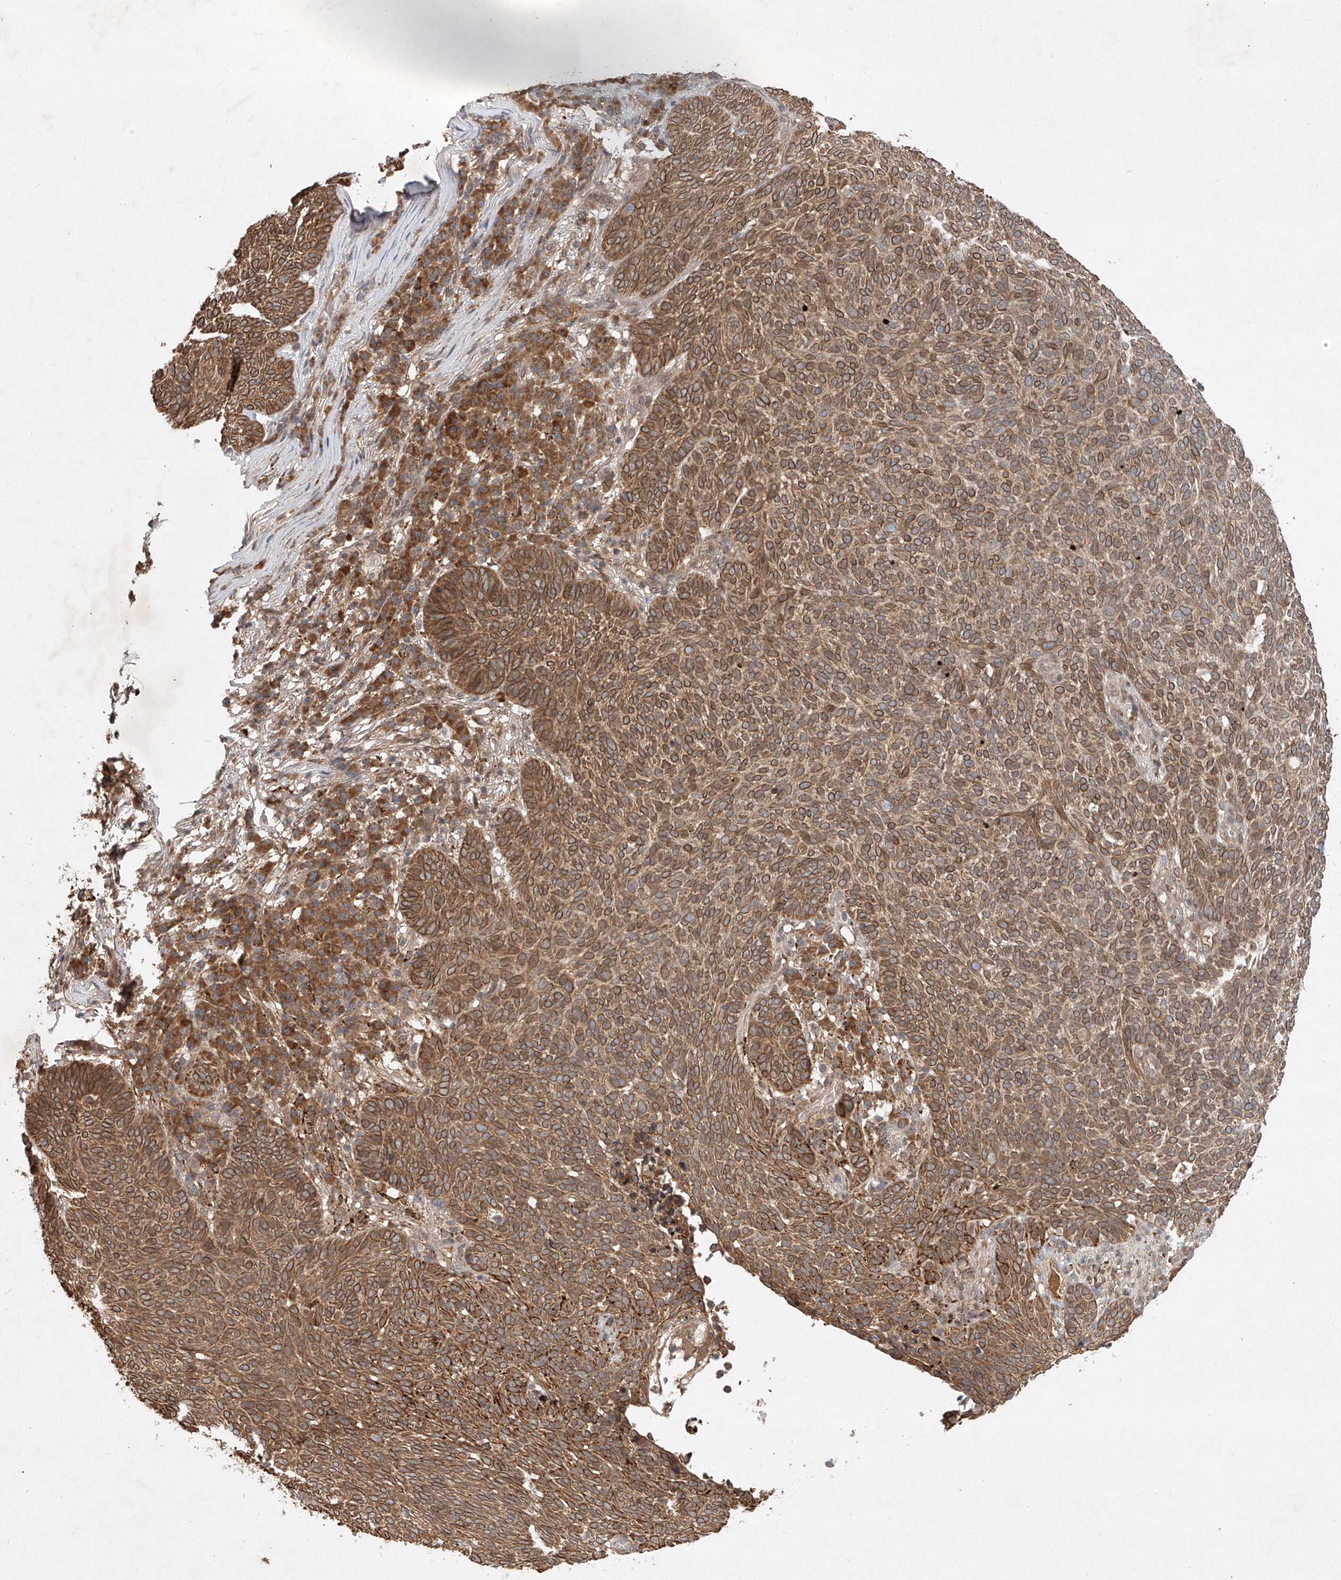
{"staining": {"intensity": "moderate", "quantity": ">75%", "location": "cytoplasmic/membranous"}, "tissue": "skin cancer", "cell_type": "Tumor cells", "image_type": "cancer", "snomed": [{"axis": "morphology", "description": "Squamous cell carcinoma, NOS"}, {"axis": "topography", "description": "Skin"}], "caption": "Approximately >75% of tumor cells in human skin cancer (squamous cell carcinoma) reveal moderate cytoplasmic/membranous protein staining as visualized by brown immunohistochemical staining.", "gene": "IER5", "patient": {"sex": "female", "age": 90}}